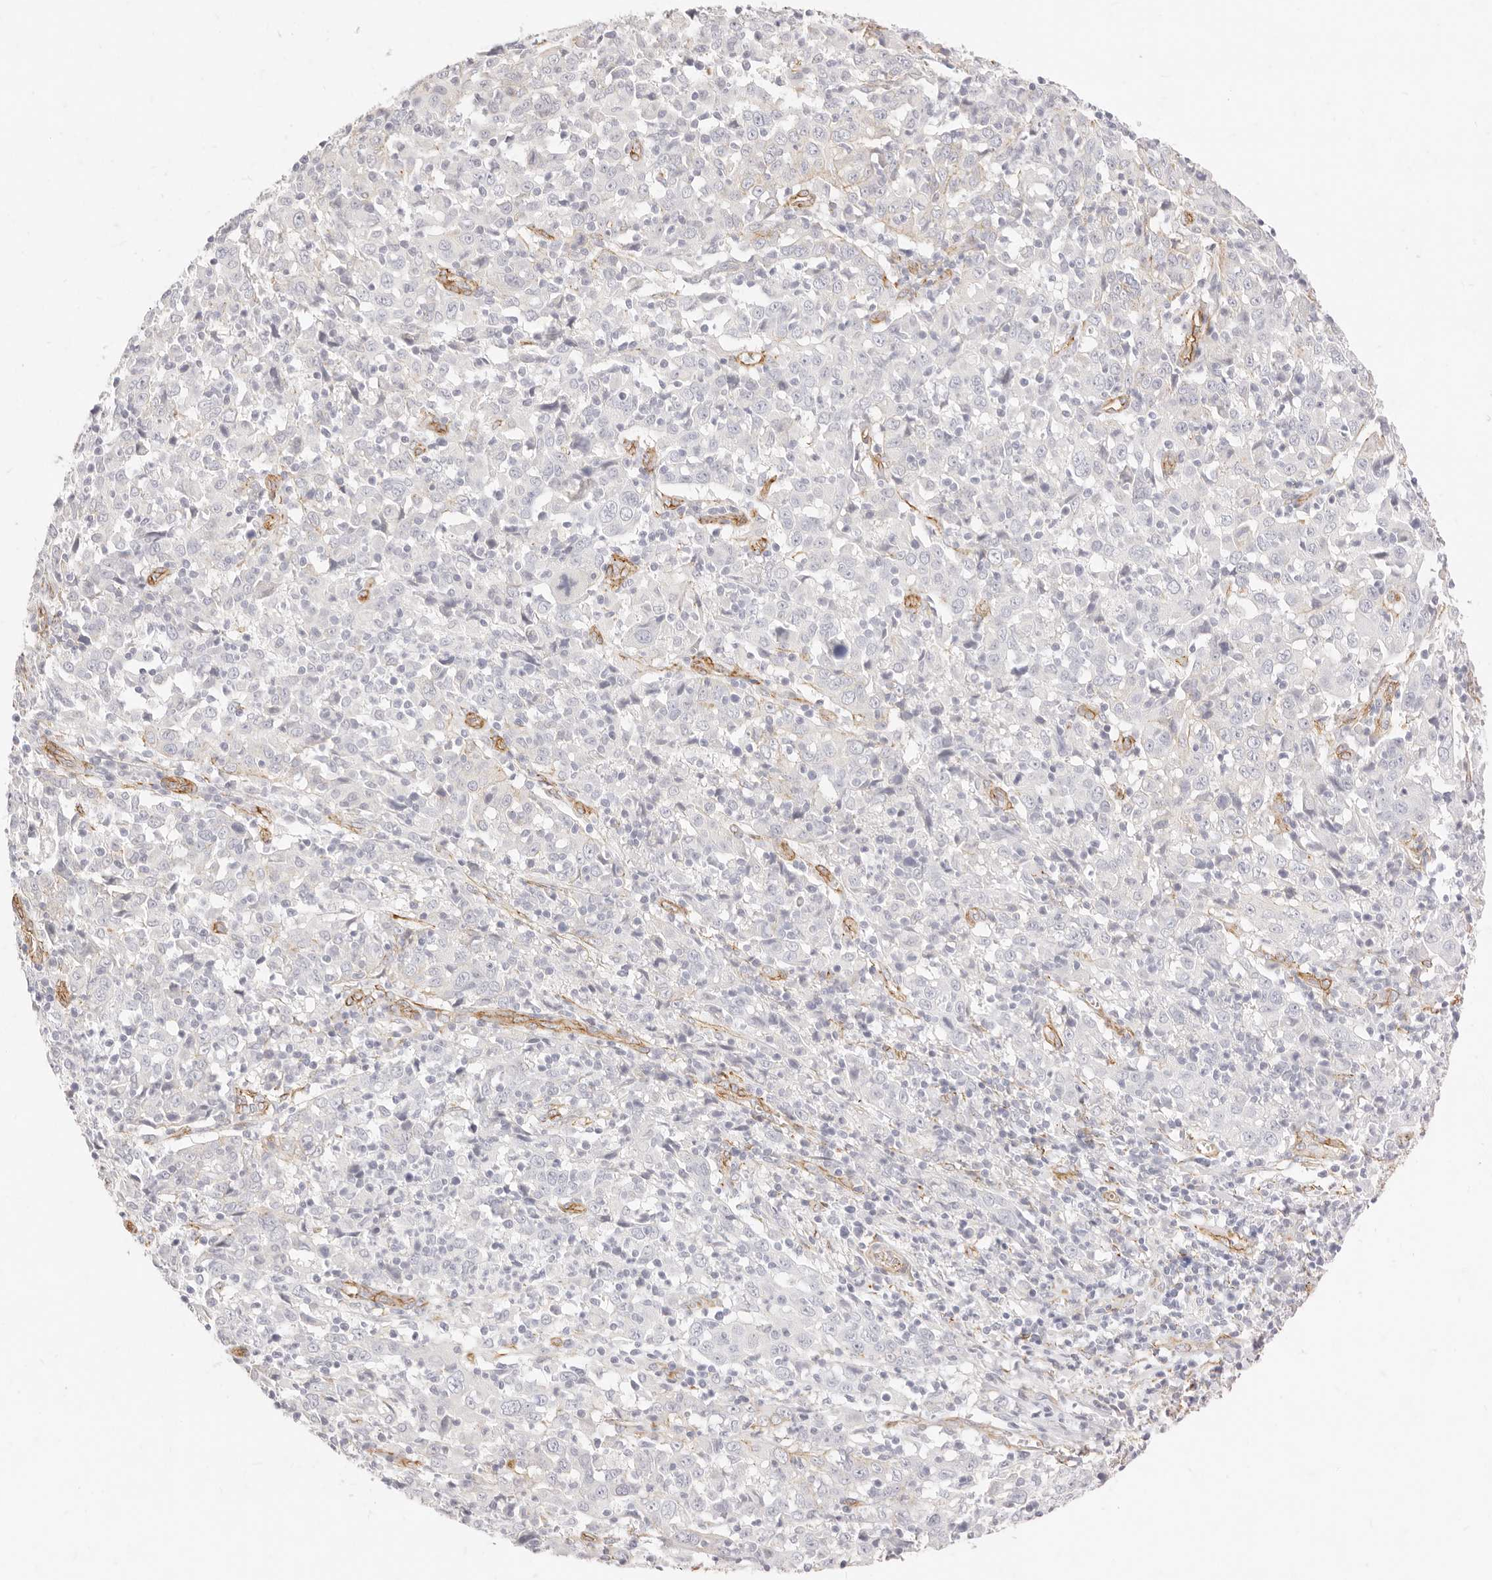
{"staining": {"intensity": "negative", "quantity": "none", "location": "none"}, "tissue": "cervical cancer", "cell_type": "Tumor cells", "image_type": "cancer", "snomed": [{"axis": "morphology", "description": "Squamous cell carcinoma, NOS"}, {"axis": "topography", "description": "Cervix"}], "caption": "Immunohistochemistry photomicrograph of neoplastic tissue: cervical cancer stained with DAB shows no significant protein positivity in tumor cells. (Stains: DAB immunohistochemistry with hematoxylin counter stain, Microscopy: brightfield microscopy at high magnification).", "gene": "NUS1", "patient": {"sex": "female", "age": 46}}